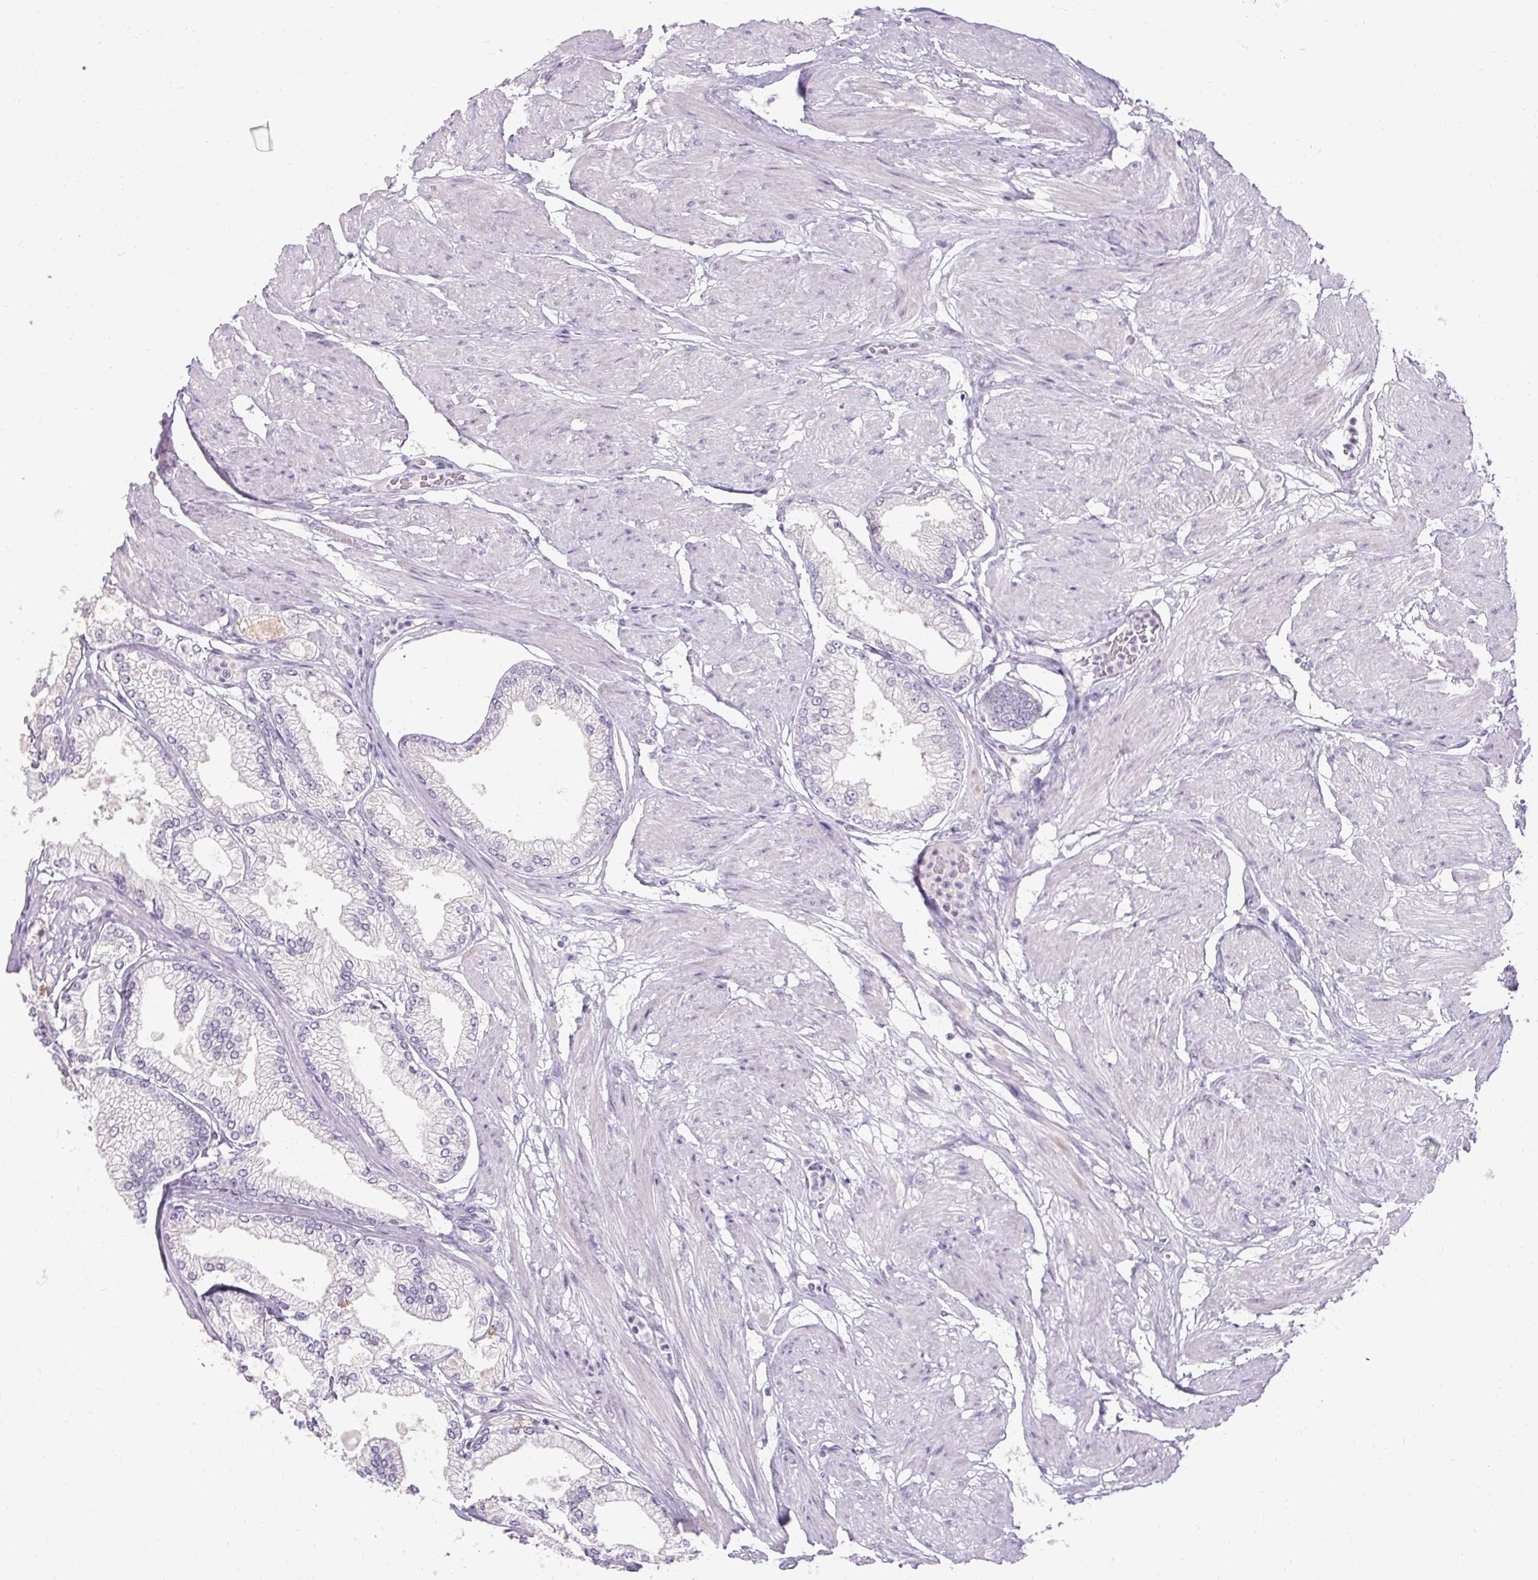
{"staining": {"intensity": "negative", "quantity": "none", "location": "none"}, "tissue": "prostate cancer", "cell_type": "Tumor cells", "image_type": "cancer", "snomed": [{"axis": "morphology", "description": "Adenocarcinoma, High grade"}, {"axis": "topography", "description": "Prostate"}], "caption": "Immunohistochemistry micrograph of prostate cancer stained for a protein (brown), which displays no expression in tumor cells.", "gene": "HSD17B3", "patient": {"sex": "male", "age": 68}}